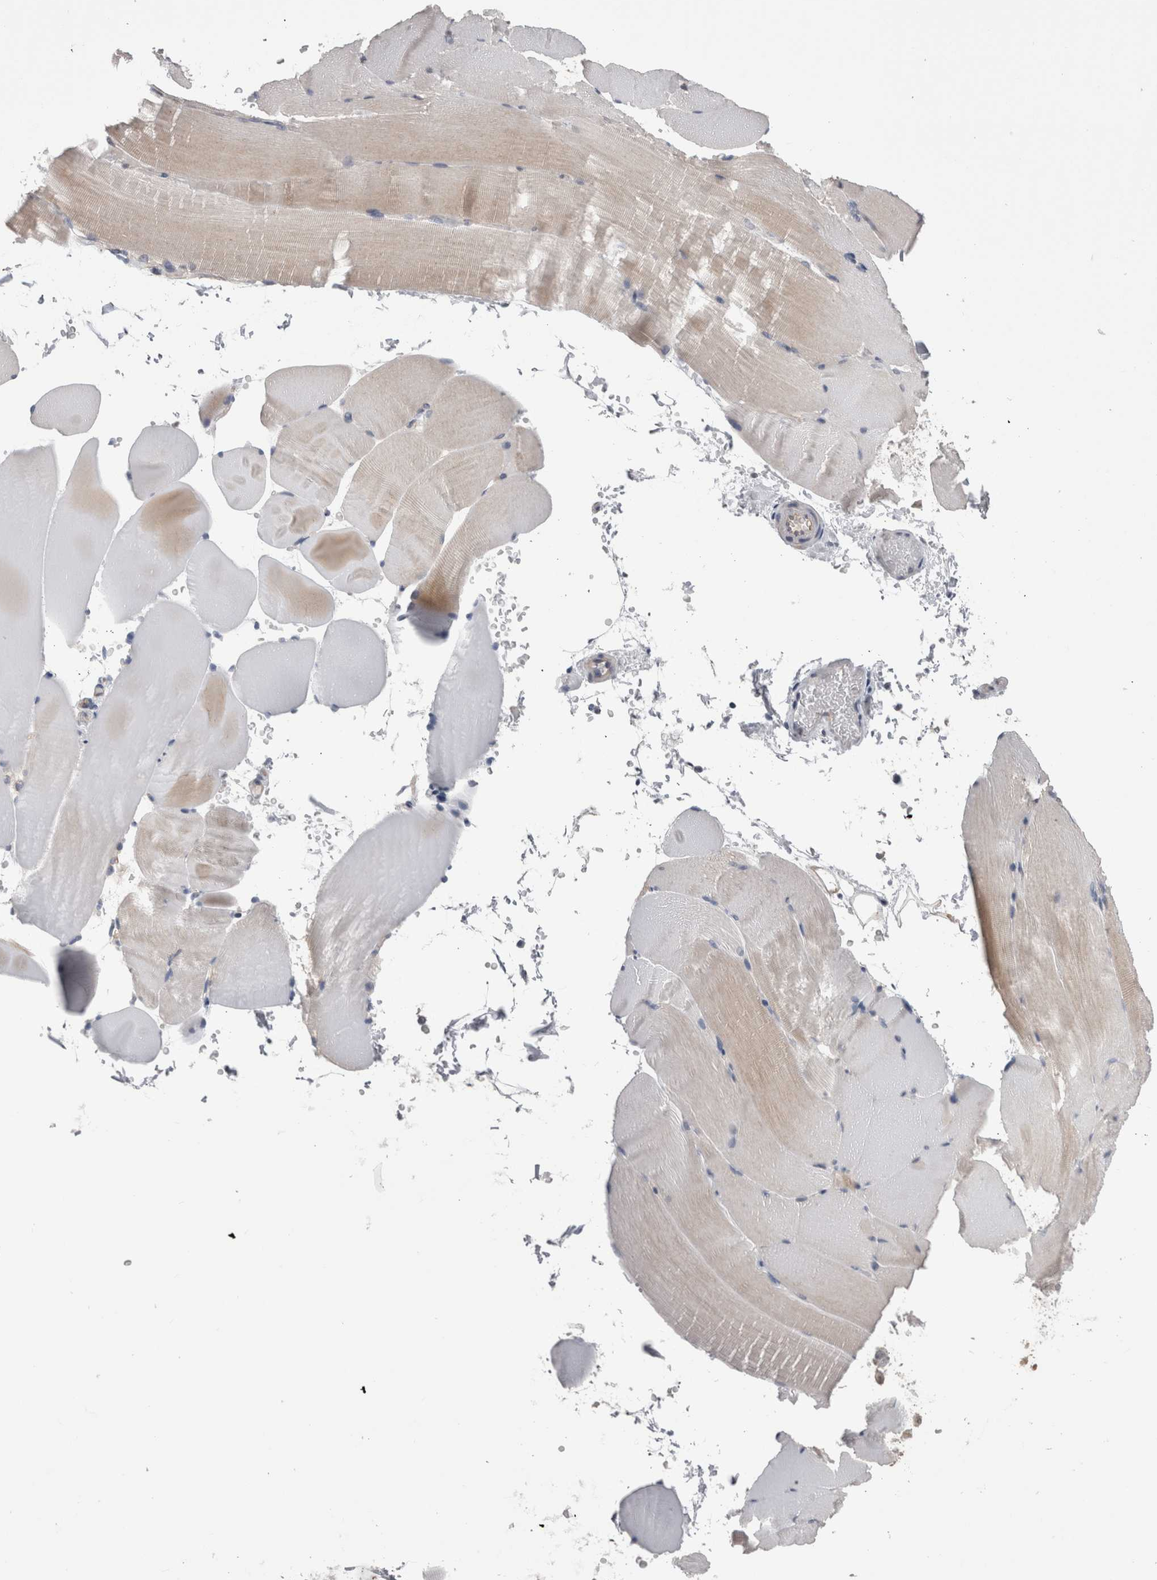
{"staining": {"intensity": "weak", "quantity": "<25%", "location": "cytoplasmic/membranous"}, "tissue": "skeletal muscle", "cell_type": "Myocytes", "image_type": "normal", "snomed": [{"axis": "morphology", "description": "Normal tissue, NOS"}, {"axis": "topography", "description": "Skeletal muscle"}, {"axis": "topography", "description": "Parathyroid gland"}], "caption": "Histopathology image shows no significant protein staining in myocytes of benign skeletal muscle. (DAB (3,3'-diaminobenzidine) IHC, high magnification).", "gene": "DCTN6", "patient": {"sex": "female", "age": 37}}